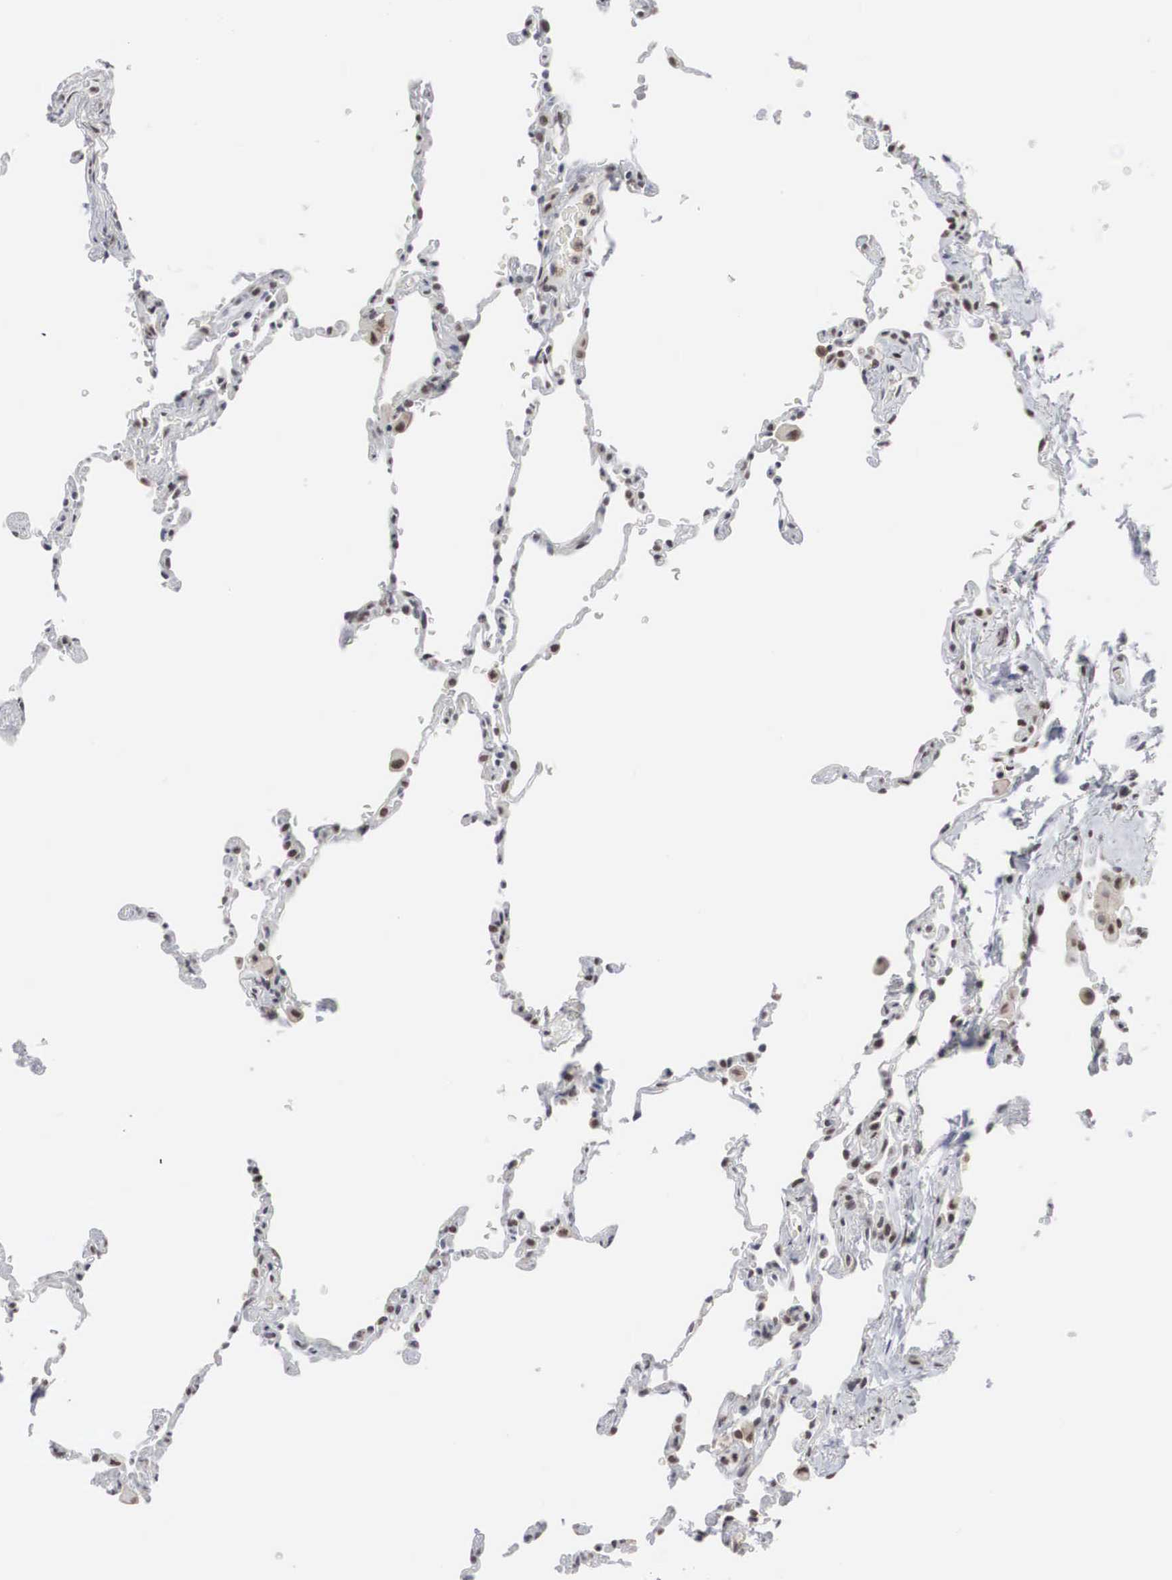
{"staining": {"intensity": "weak", "quantity": ">75%", "location": "nuclear"}, "tissue": "lung", "cell_type": "Alveolar cells", "image_type": "normal", "snomed": [{"axis": "morphology", "description": "Normal tissue, NOS"}, {"axis": "topography", "description": "Lung"}], "caption": "High-power microscopy captured an immunohistochemistry (IHC) histopathology image of unremarkable lung, revealing weak nuclear positivity in approximately >75% of alveolar cells. (DAB (3,3'-diaminobenzidine) = brown stain, brightfield microscopy at high magnification).", "gene": "AUTS2", "patient": {"sex": "female", "age": 61}}